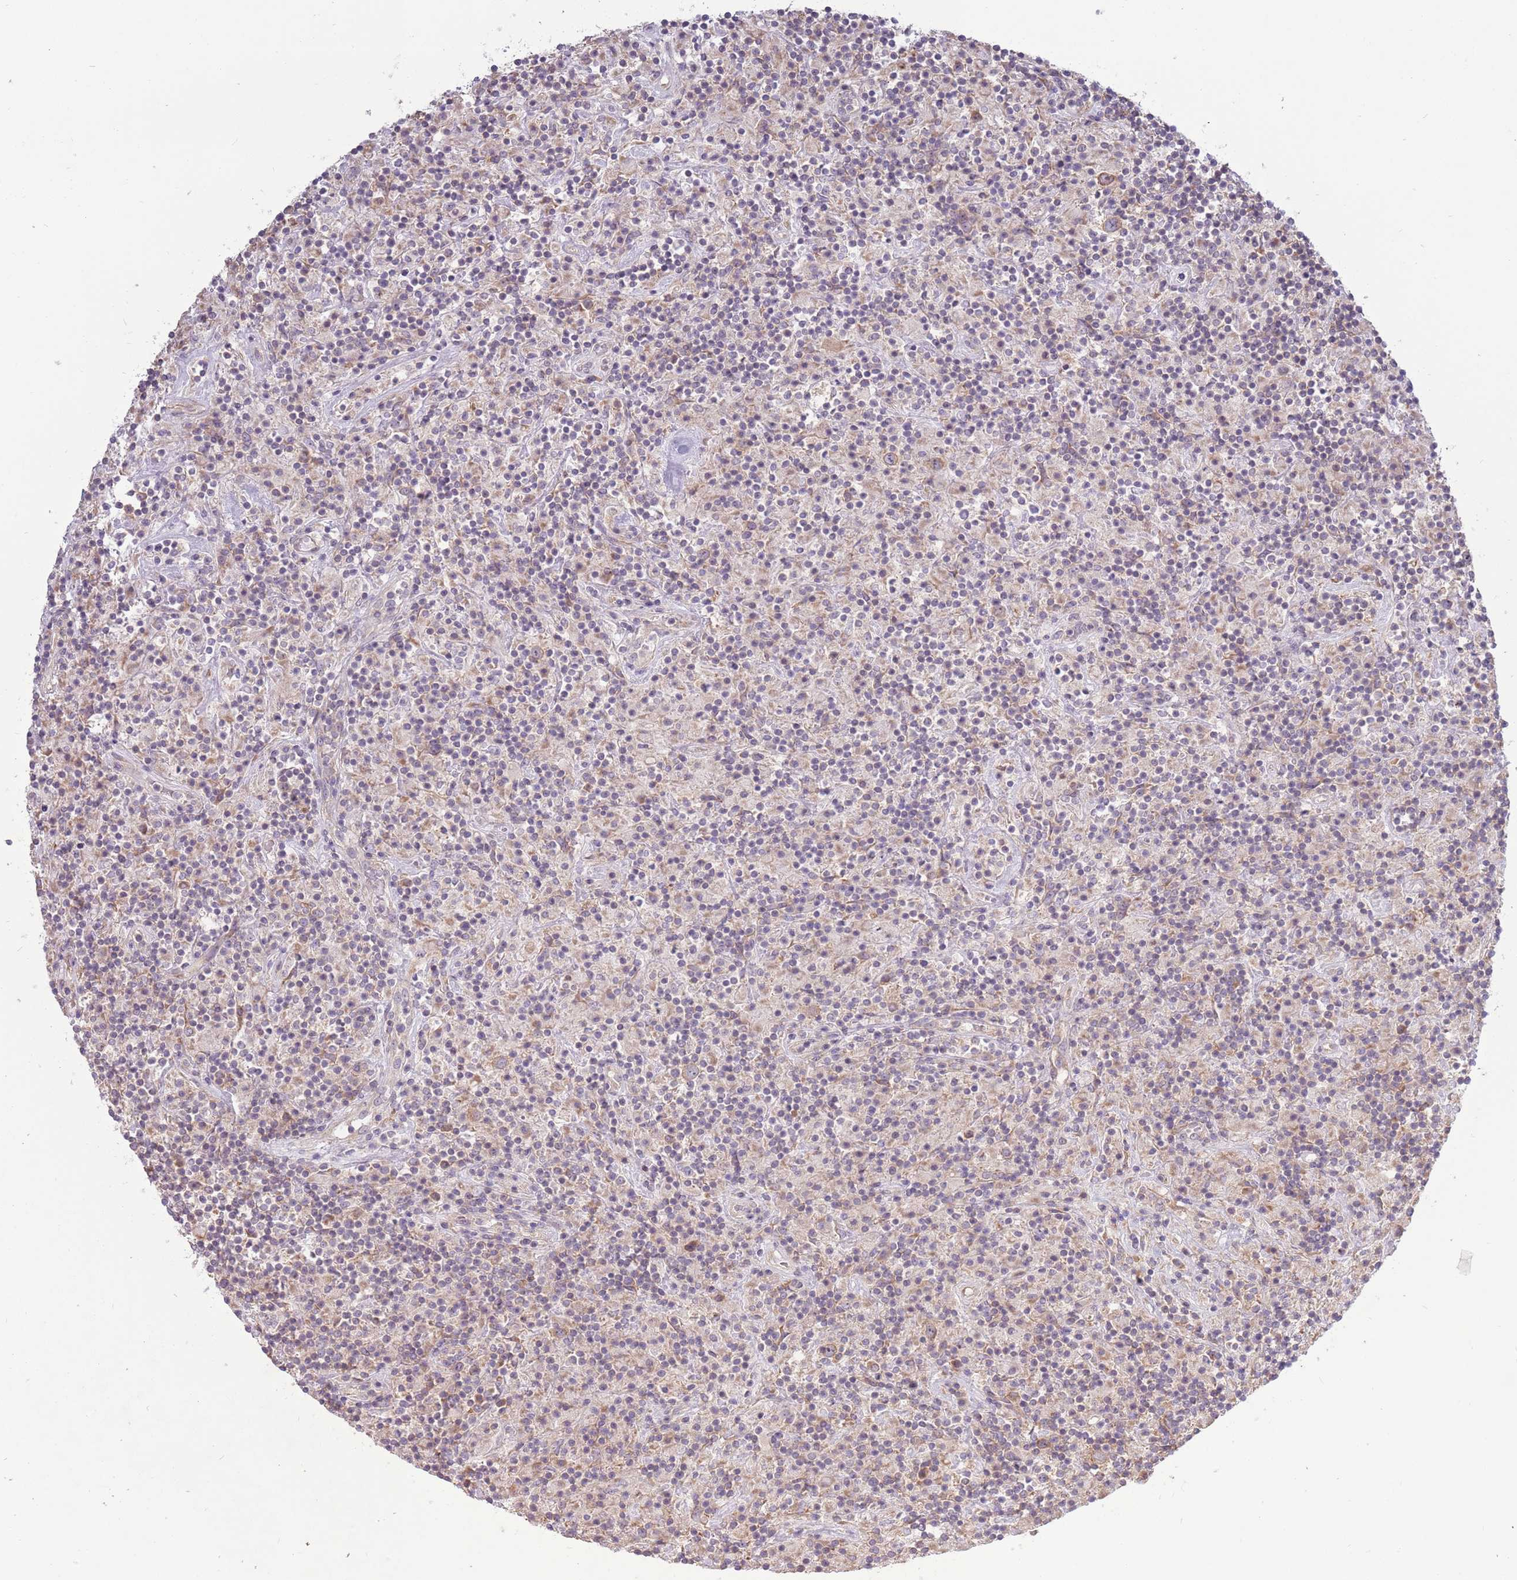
{"staining": {"intensity": "weak", "quantity": ">75%", "location": "cytoplasmic/membranous"}, "tissue": "lymphoma", "cell_type": "Tumor cells", "image_type": "cancer", "snomed": [{"axis": "morphology", "description": "Hodgkin's disease, NOS"}, {"axis": "topography", "description": "Lymph node"}], "caption": "Immunohistochemical staining of human Hodgkin's disease demonstrates low levels of weak cytoplasmic/membranous staining in about >75% of tumor cells.", "gene": "RPL17-C18orf32", "patient": {"sex": "male", "age": 70}}